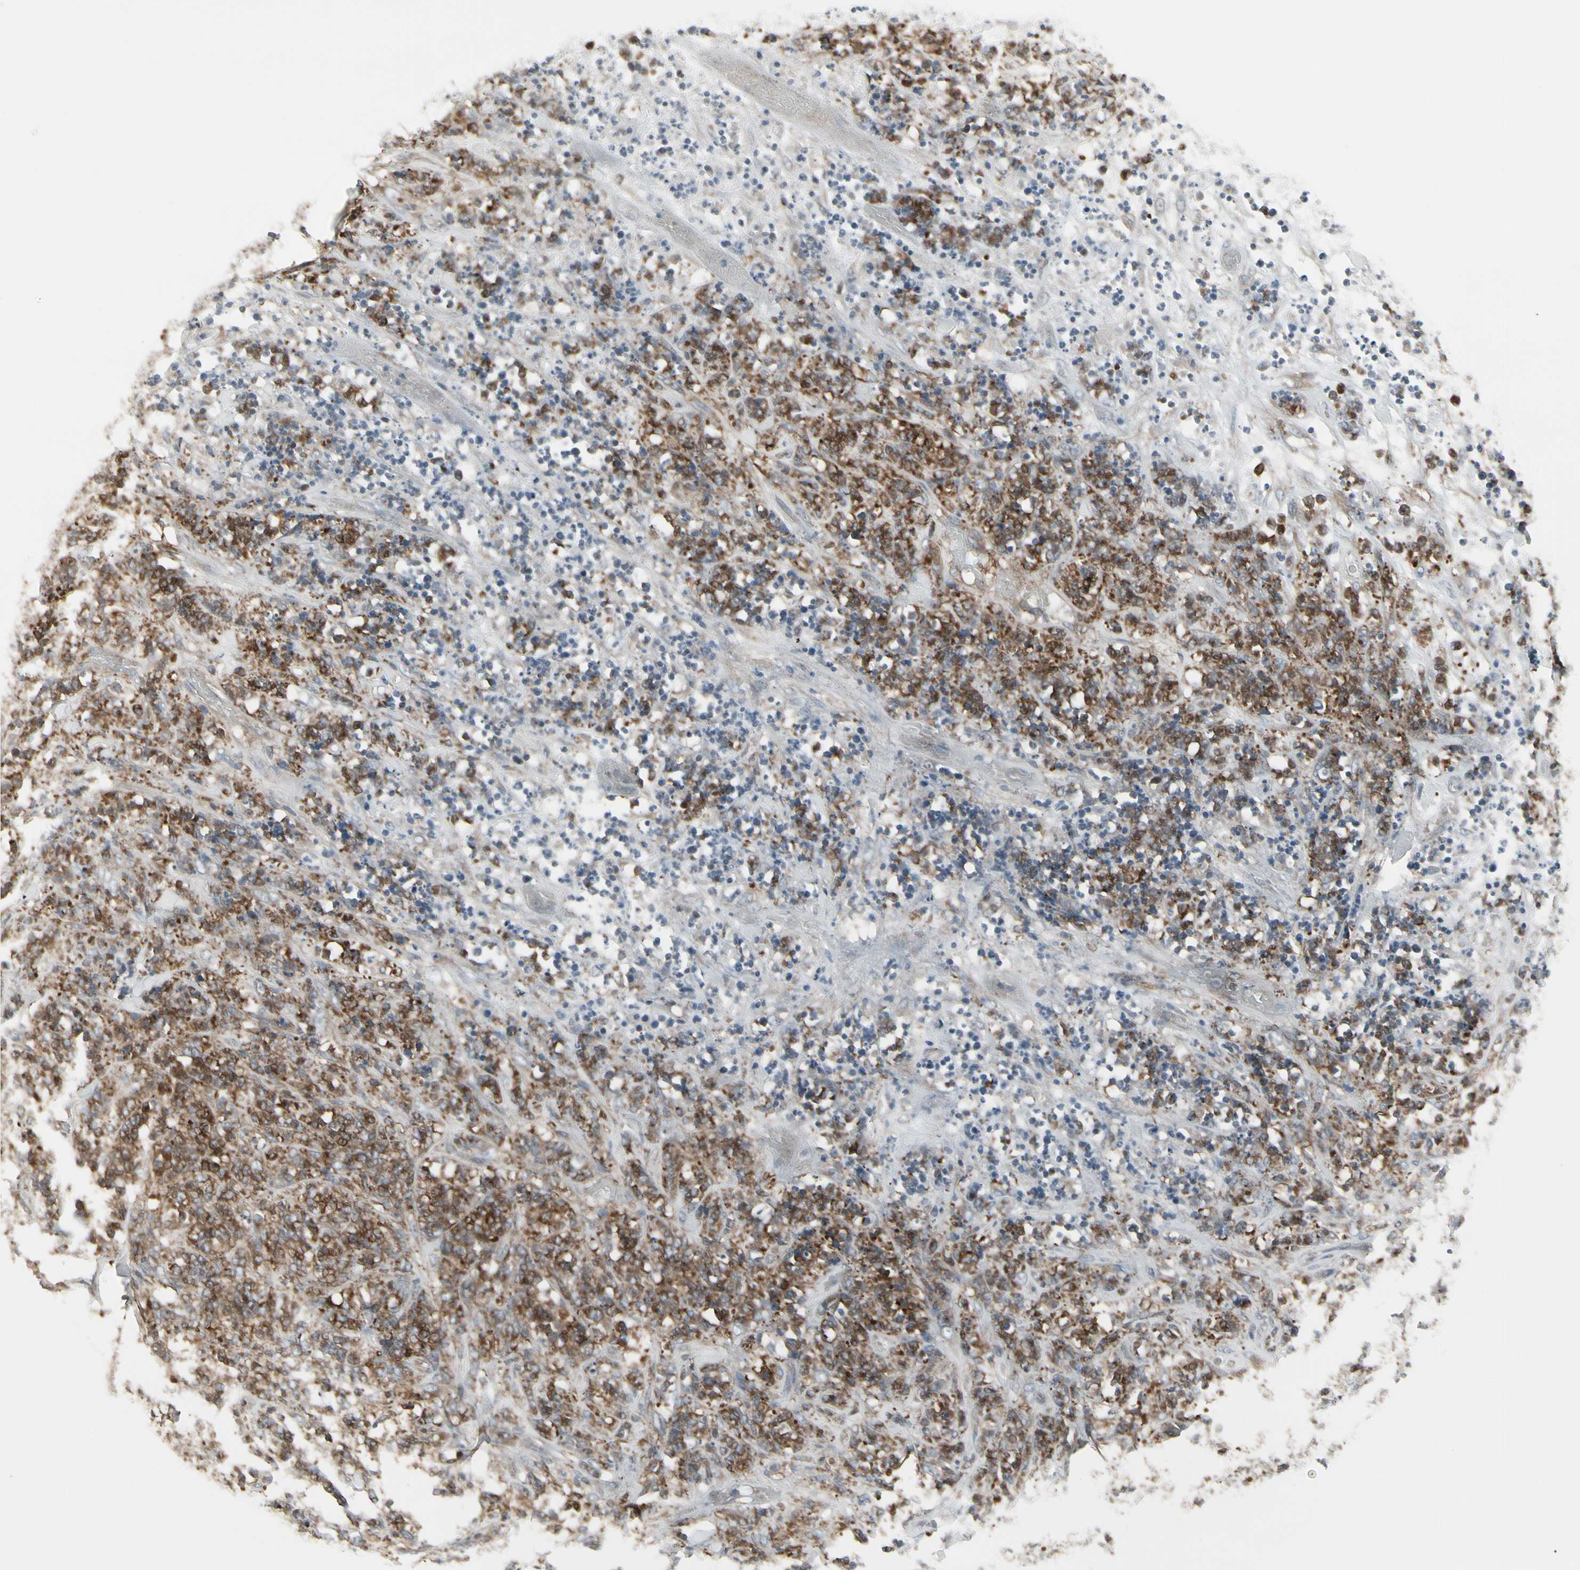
{"staining": {"intensity": "strong", "quantity": ">75%", "location": "cytoplasmic/membranous"}, "tissue": "lymphoma", "cell_type": "Tumor cells", "image_type": "cancer", "snomed": [{"axis": "morphology", "description": "Malignant lymphoma, non-Hodgkin's type, High grade"}, {"axis": "topography", "description": "Soft tissue"}], "caption": "Immunohistochemical staining of high-grade malignant lymphoma, non-Hodgkin's type shows strong cytoplasmic/membranous protein staining in about >75% of tumor cells.", "gene": "EPS15", "patient": {"sex": "male", "age": 18}}